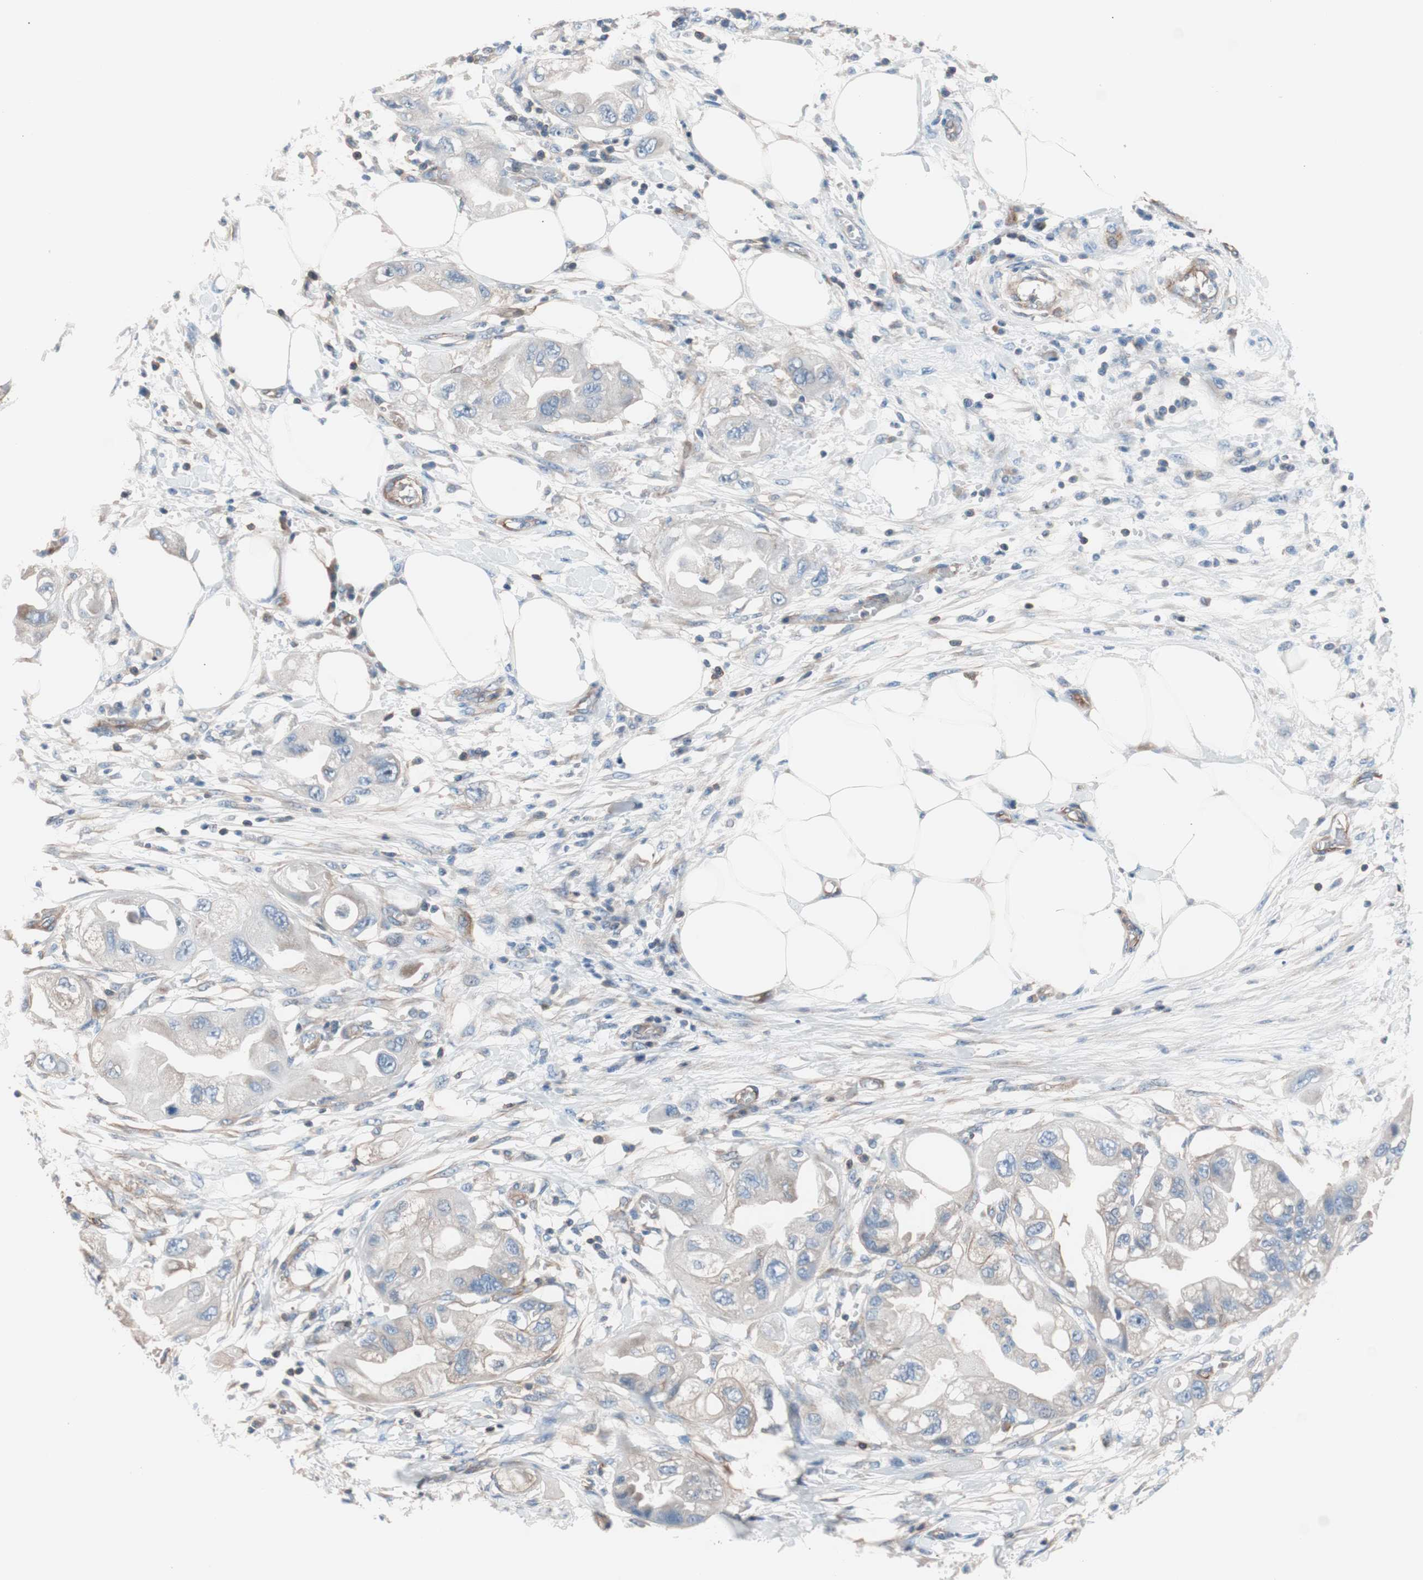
{"staining": {"intensity": "weak", "quantity": "<25%", "location": "cytoplasmic/membranous"}, "tissue": "endometrial cancer", "cell_type": "Tumor cells", "image_type": "cancer", "snomed": [{"axis": "morphology", "description": "Adenocarcinoma, NOS"}, {"axis": "topography", "description": "Endometrium"}], "caption": "Photomicrograph shows no protein positivity in tumor cells of endometrial cancer (adenocarcinoma) tissue. (Brightfield microscopy of DAB (3,3'-diaminobenzidine) immunohistochemistry at high magnification).", "gene": "GPR160", "patient": {"sex": "female", "age": 67}}